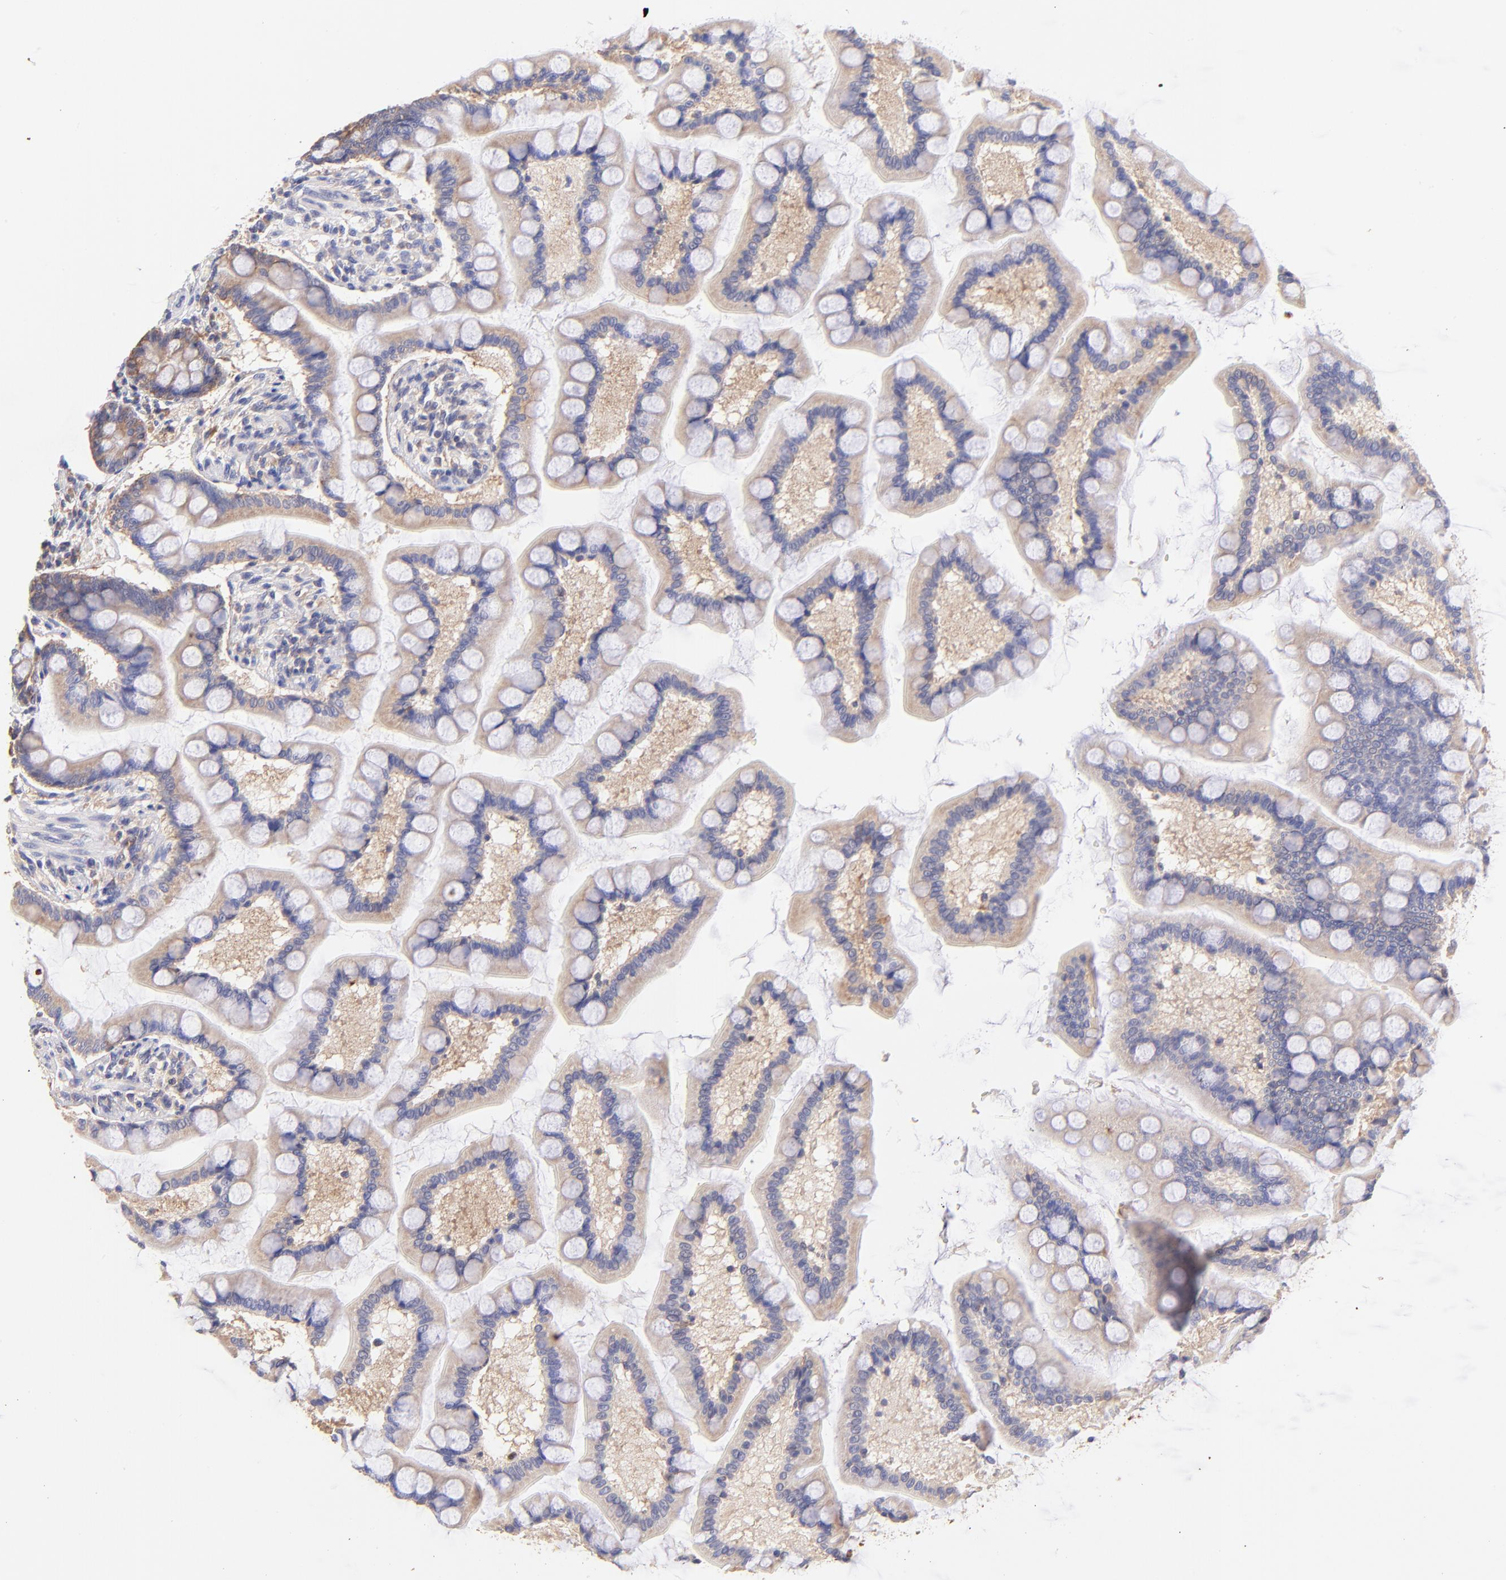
{"staining": {"intensity": "moderate", "quantity": ">75%", "location": "cytoplasmic/membranous"}, "tissue": "small intestine", "cell_type": "Glandular cells", "image_type": "normal", "snomed": [{"axis": "morphology", "description": "Normal tissue, NOS"}, {"axis": "topography", "description": "Small intestine"}], "caption": "Immunohistochemistry (IHC) (DAB (3,3'-diaminobenzidine)) staining of normal small intestine displays moderate cytoplasmic/membranous protein staining in approximately >75% of glandular cells. The staining was performed using DAB, with brown indicating positive protein expression. Nuclei are stained blue with hematoxylin.", "gene": "RPL11", "patient": {"sex": "male", "age": 41}}